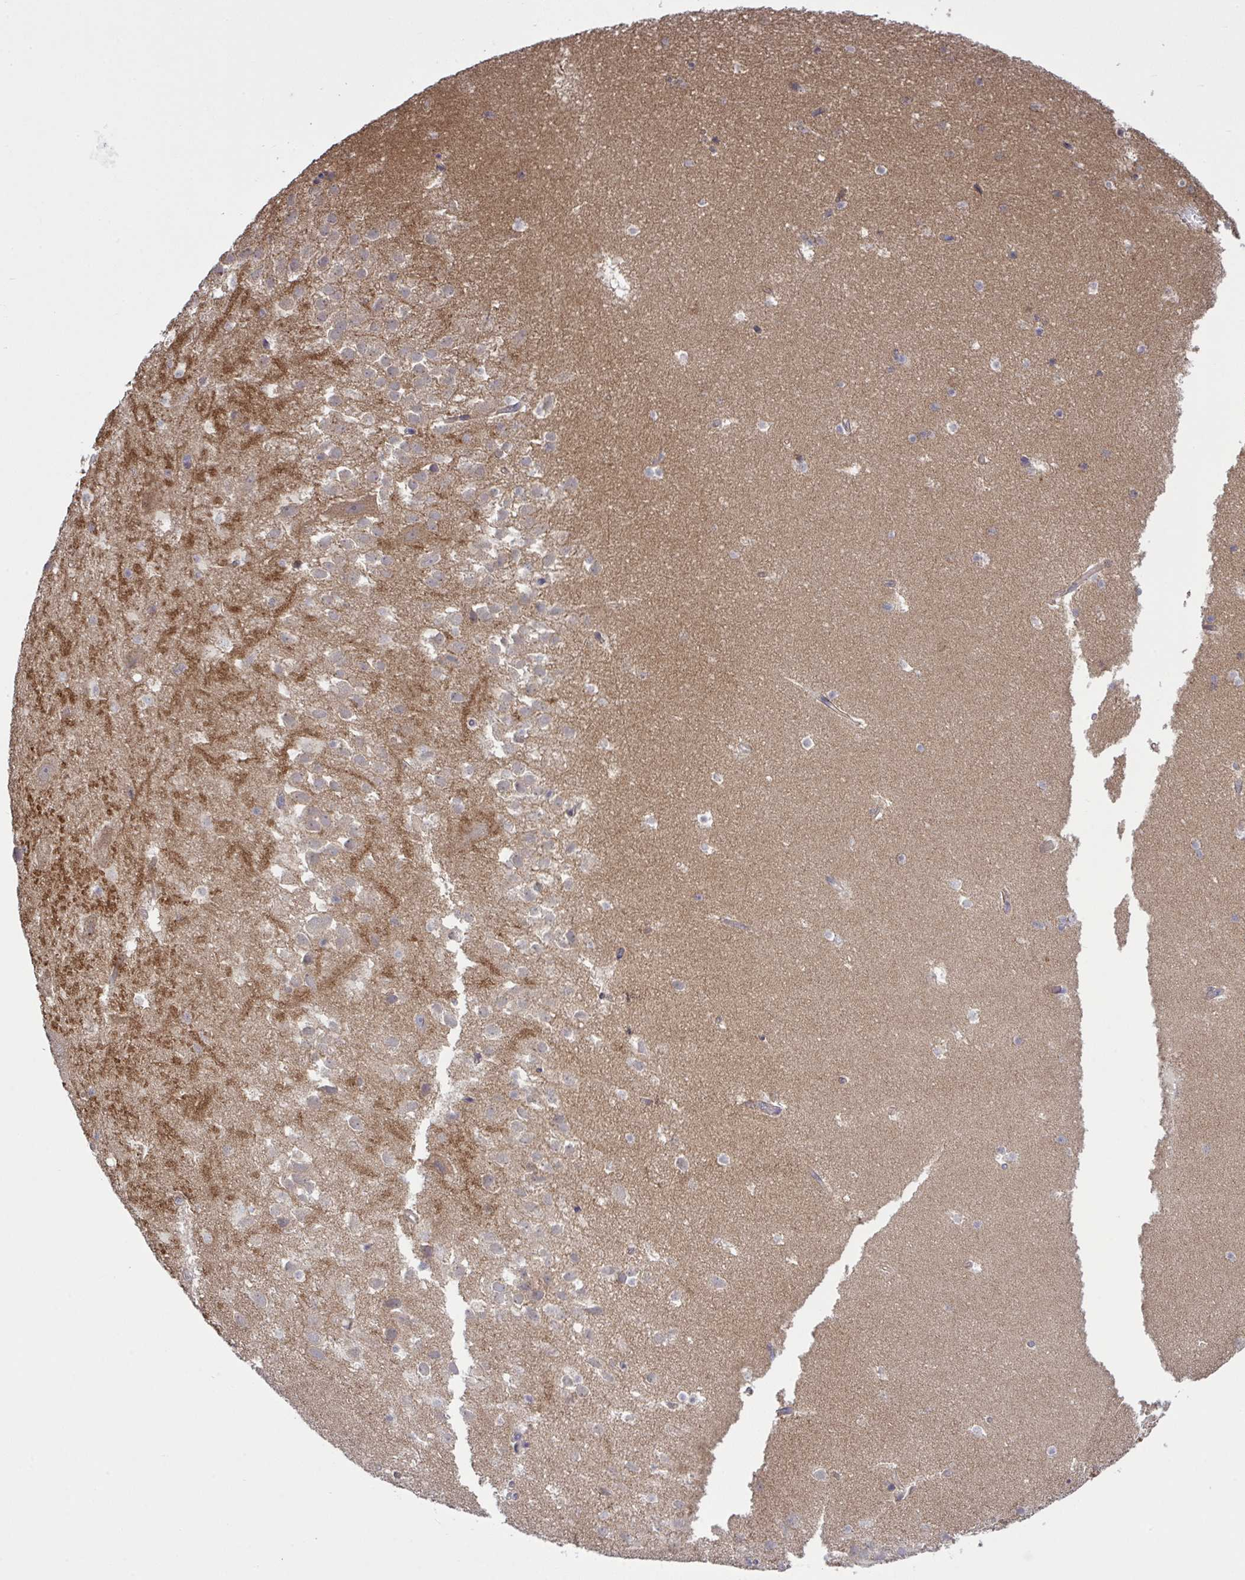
{"staining": {"intensity": "negative", "quantity": "none", "location": "none"}, "tissue": "hippocampus", "cell_type": "Glial cells", "image_type": "normal", "snomed": [{"axis": "morphology", "description": "Normal tissue, NOS"}, {"axis": "topography", "description": "Hippocampus"}], "caption": "Human hippocampus stained for a protein using immunohistochemistry (IHC) shows no positivity in glial cells.", "gene": "PPM1H", "patient": {"sex": "male", "age": 26}}